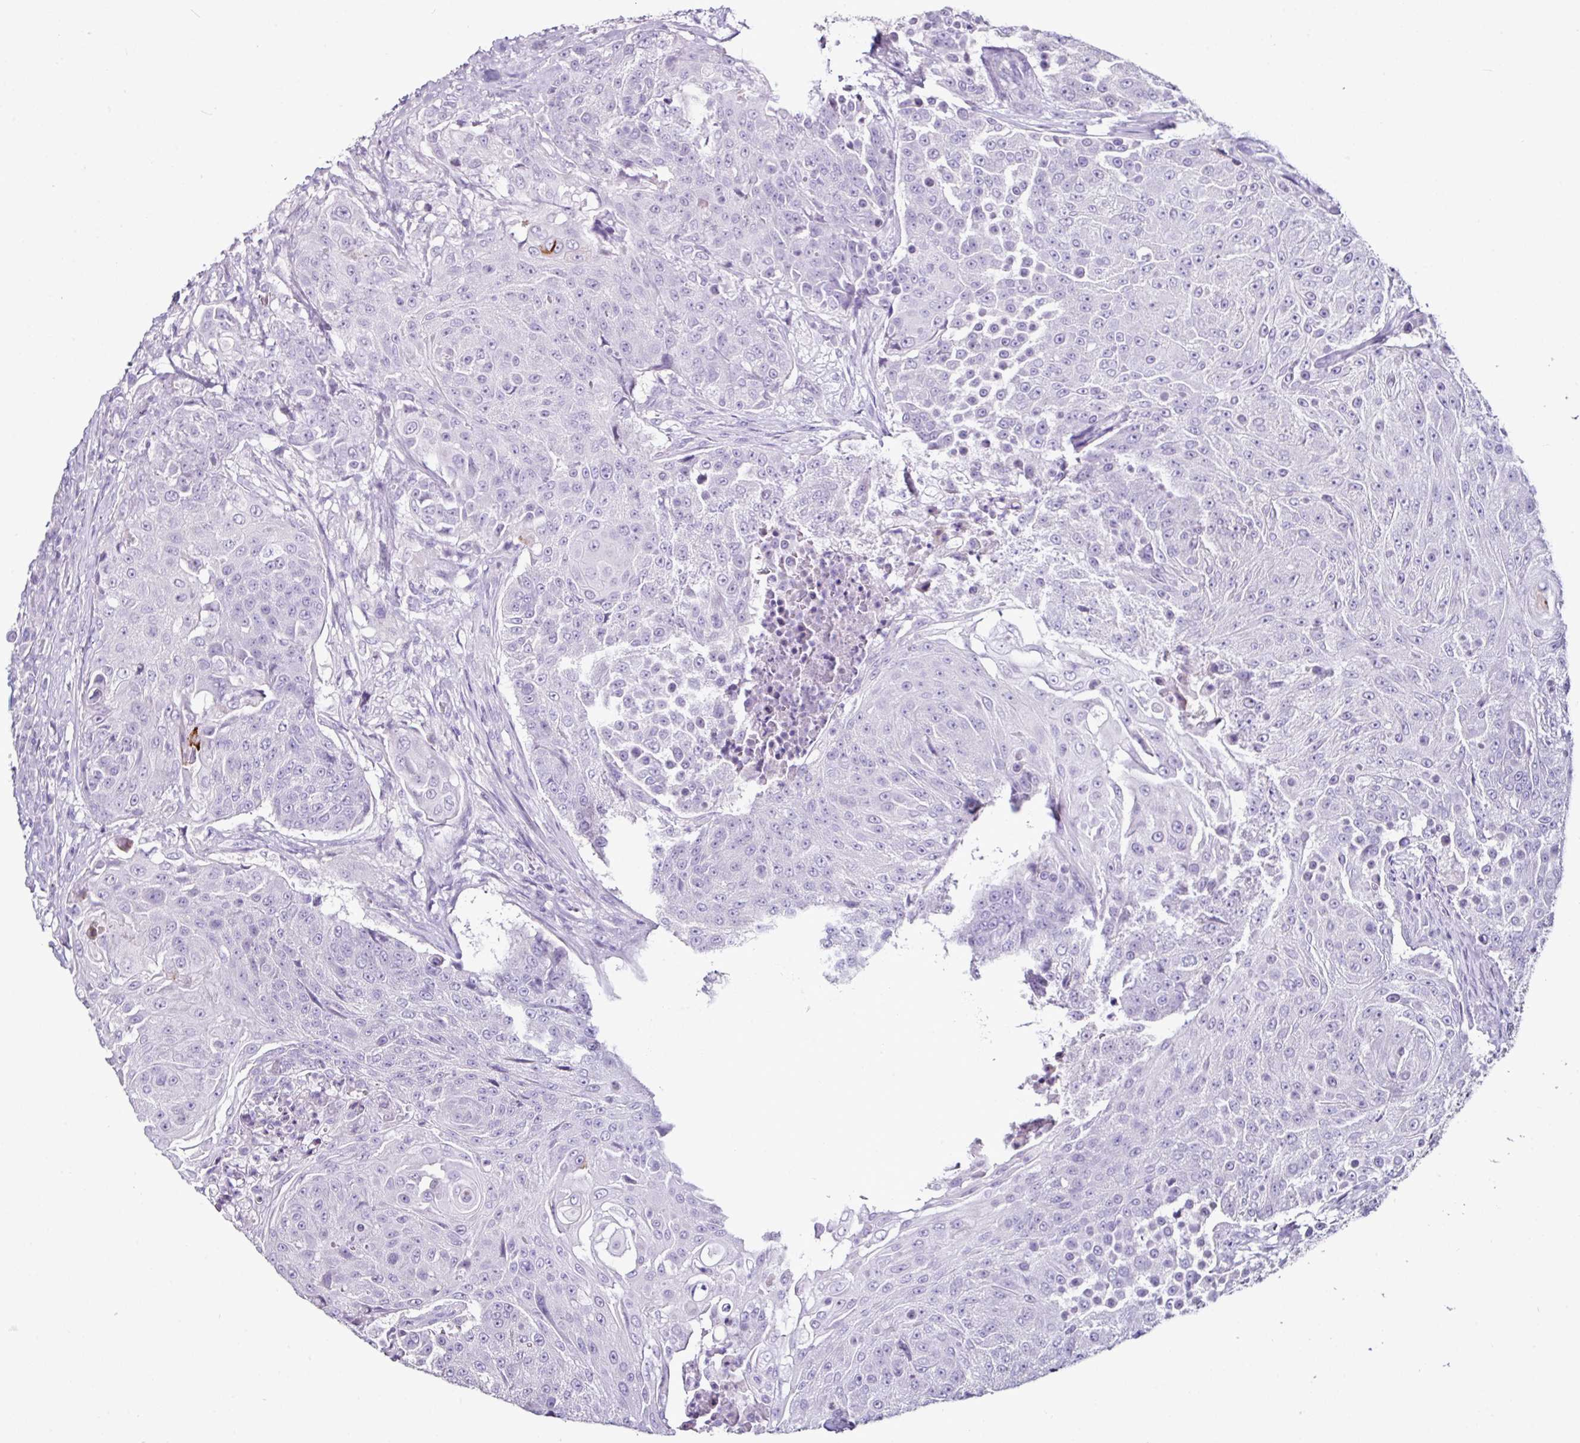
{"staining": {"intensity": "negative", "quantity": "none", "location": "none"}, "tissue": "urothelial cancer", "cell_type": "Tumor cells", "image_type": "cancer", "snomed": [{"axis": "morphology", "description": "Urothelial carcinoma, High grade"}, {"axis": "topography", "description": "Urinary bladder"}], "caption": "Immunohistochemistry image of neoplastic tissue: human urothelial cancer stained with DAB reveals no significant protein staining in tumor cells. The staining was performed using DAB (3,3'-diaminobenzidine) to visualize the protein expression in brown, while the nuclei were stained in blue with hematoxylin (Magnification: 20x).", "gene": "GLP2R", "patient": {"sex": "female", "age": 63}}